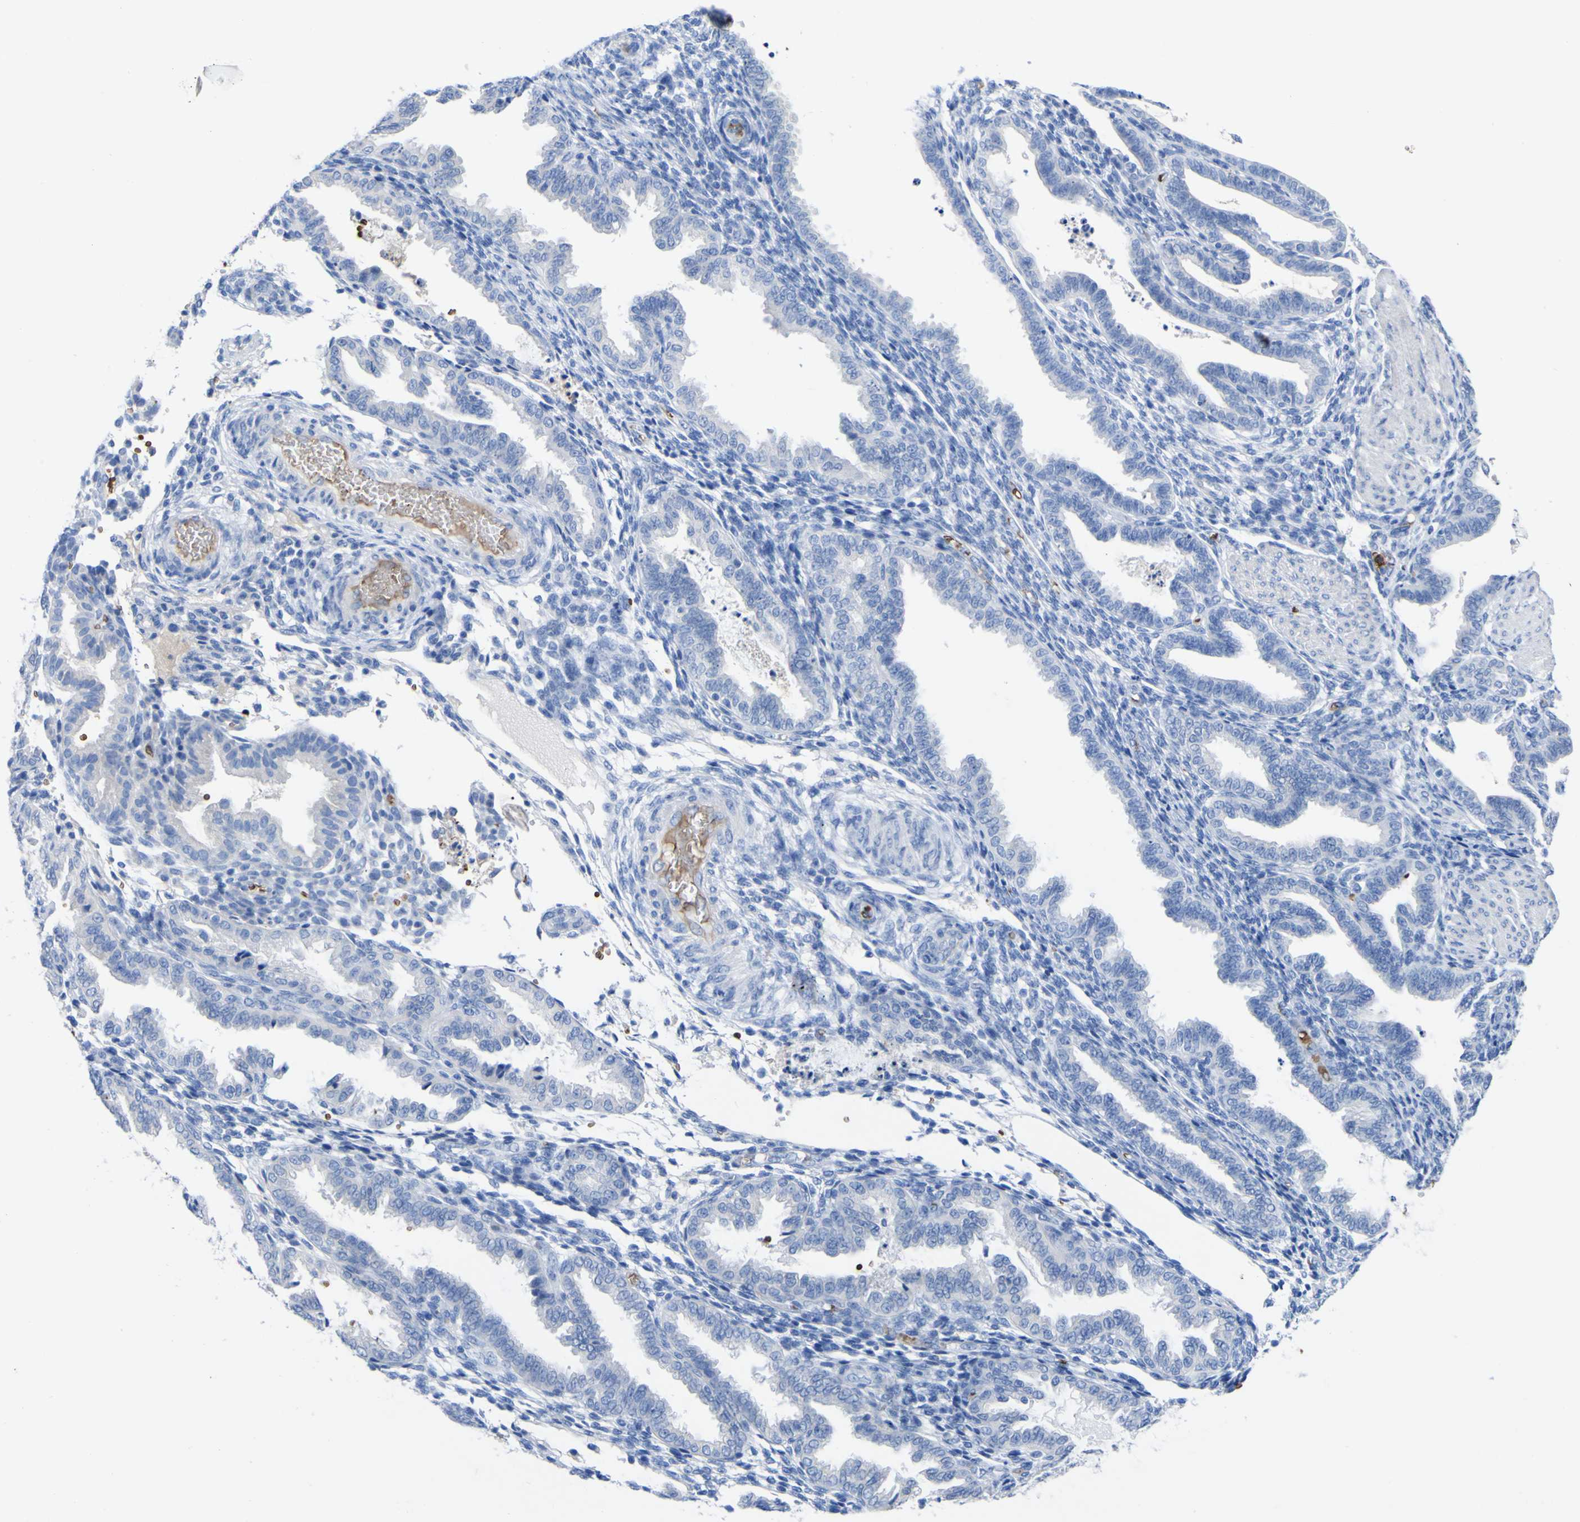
{"staining": {"intensity": "negative", "quantity": "none", "location": "none"}, "tissue": "endometrium", "cell_type": "Cells in endometrial stroma", "image_type": "normal", "snomed": [{"axis": "morphology", "description": "Normal tissue, NOS"}, {"axis": "topography", "description": "Endometrium"}], "caption": "High power microscopy photomicrograph of an IHC micrograph of benign endometrium, revealing no significant positivity in cells in endometrial stroma.", "gene": "GCM1", "patient": {"sex": "female", "age": 33}}